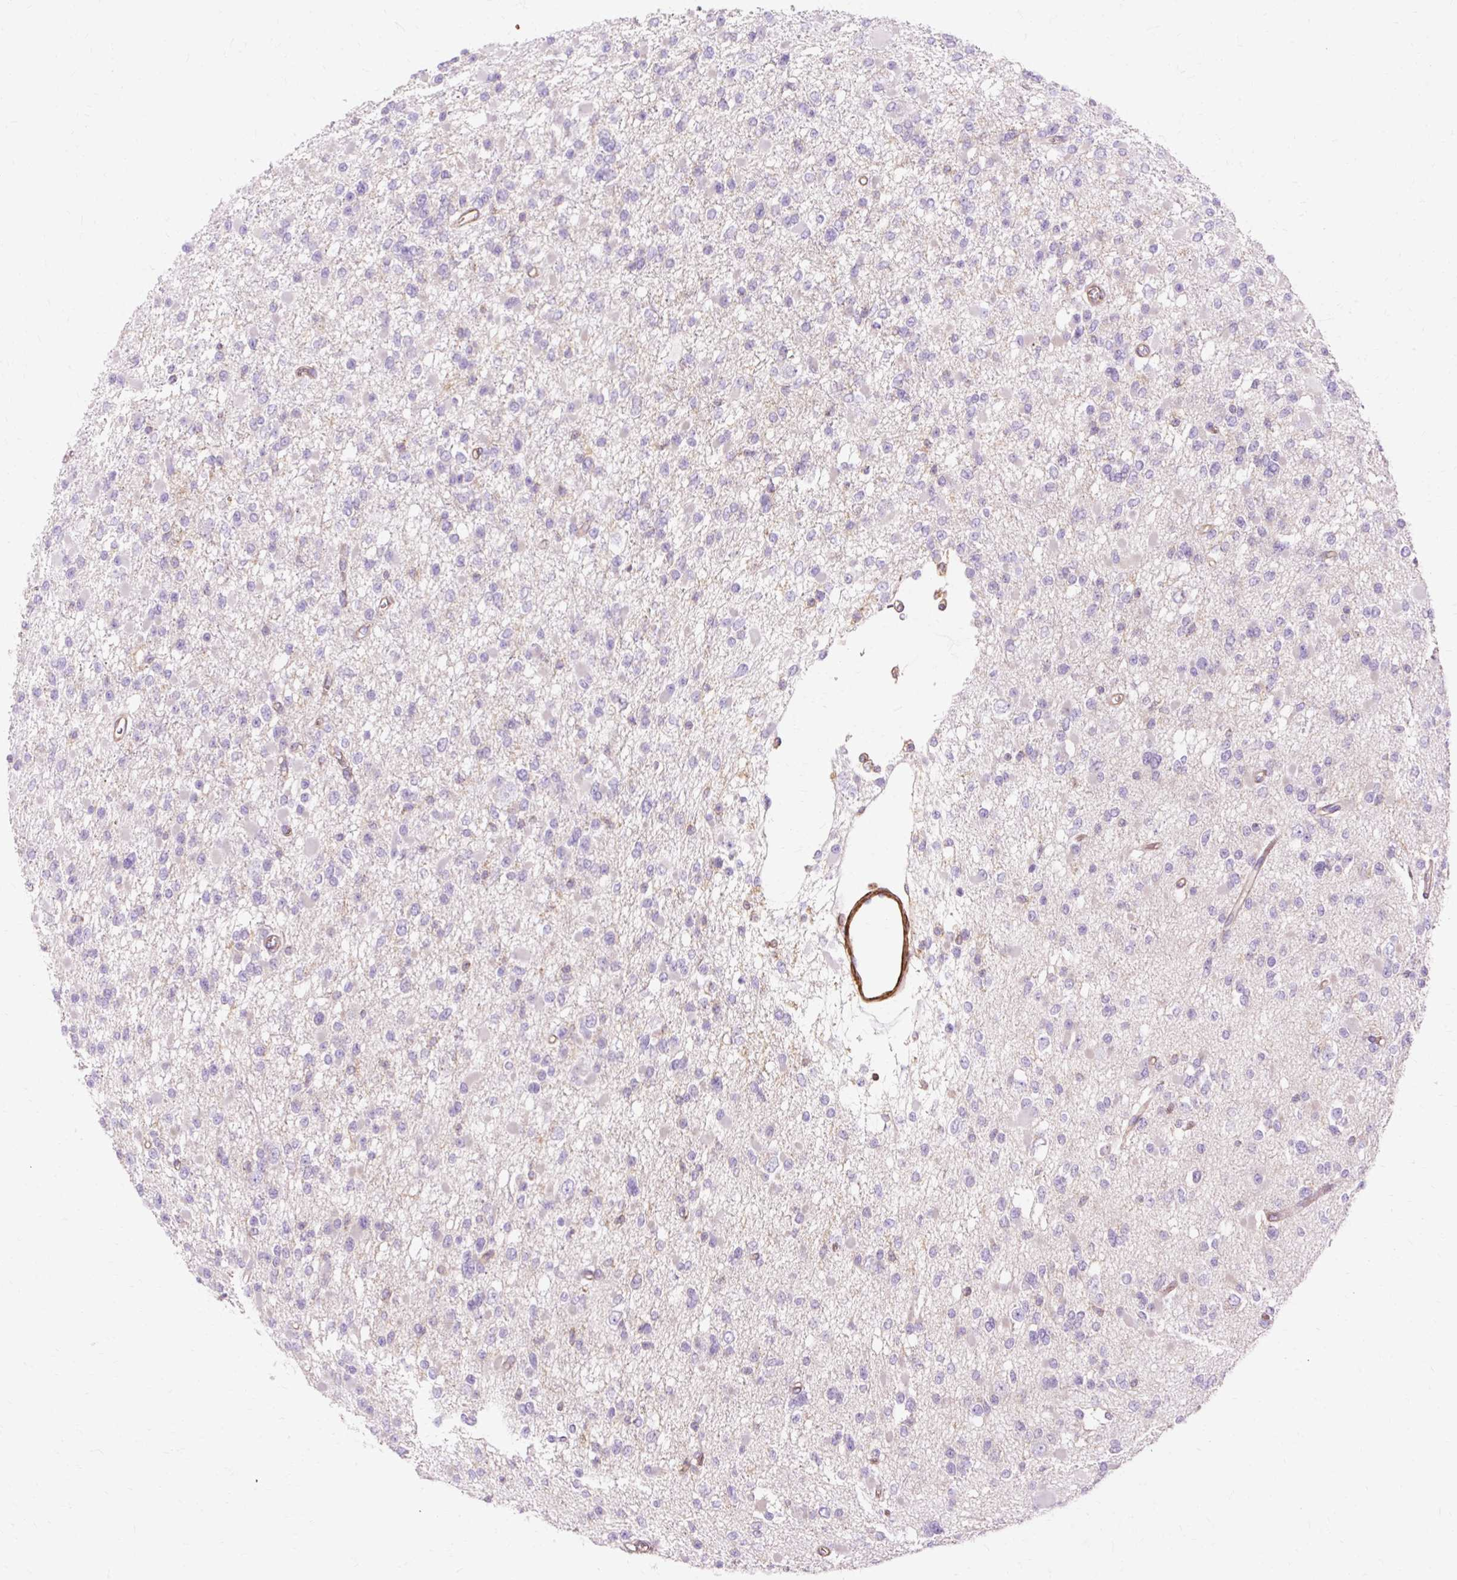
{"staining": {"intensity": "negative", "quantity": "none", "location": "none"}, "tissue": "glioma", "cell_type": "Tumor cells", "image_type": "cancer", "snomed": [{"axis": "morphology", "description": "Glioma, malignant, Low grade"}, {"axis": "topography", "description": "Brain"}], "caption": "Protein analysis of malignant low-grade glioma displays no significant staining in tumor cells.", "gene": "TBC1D2B", "patient": {"sex": "female", "age": 22}}